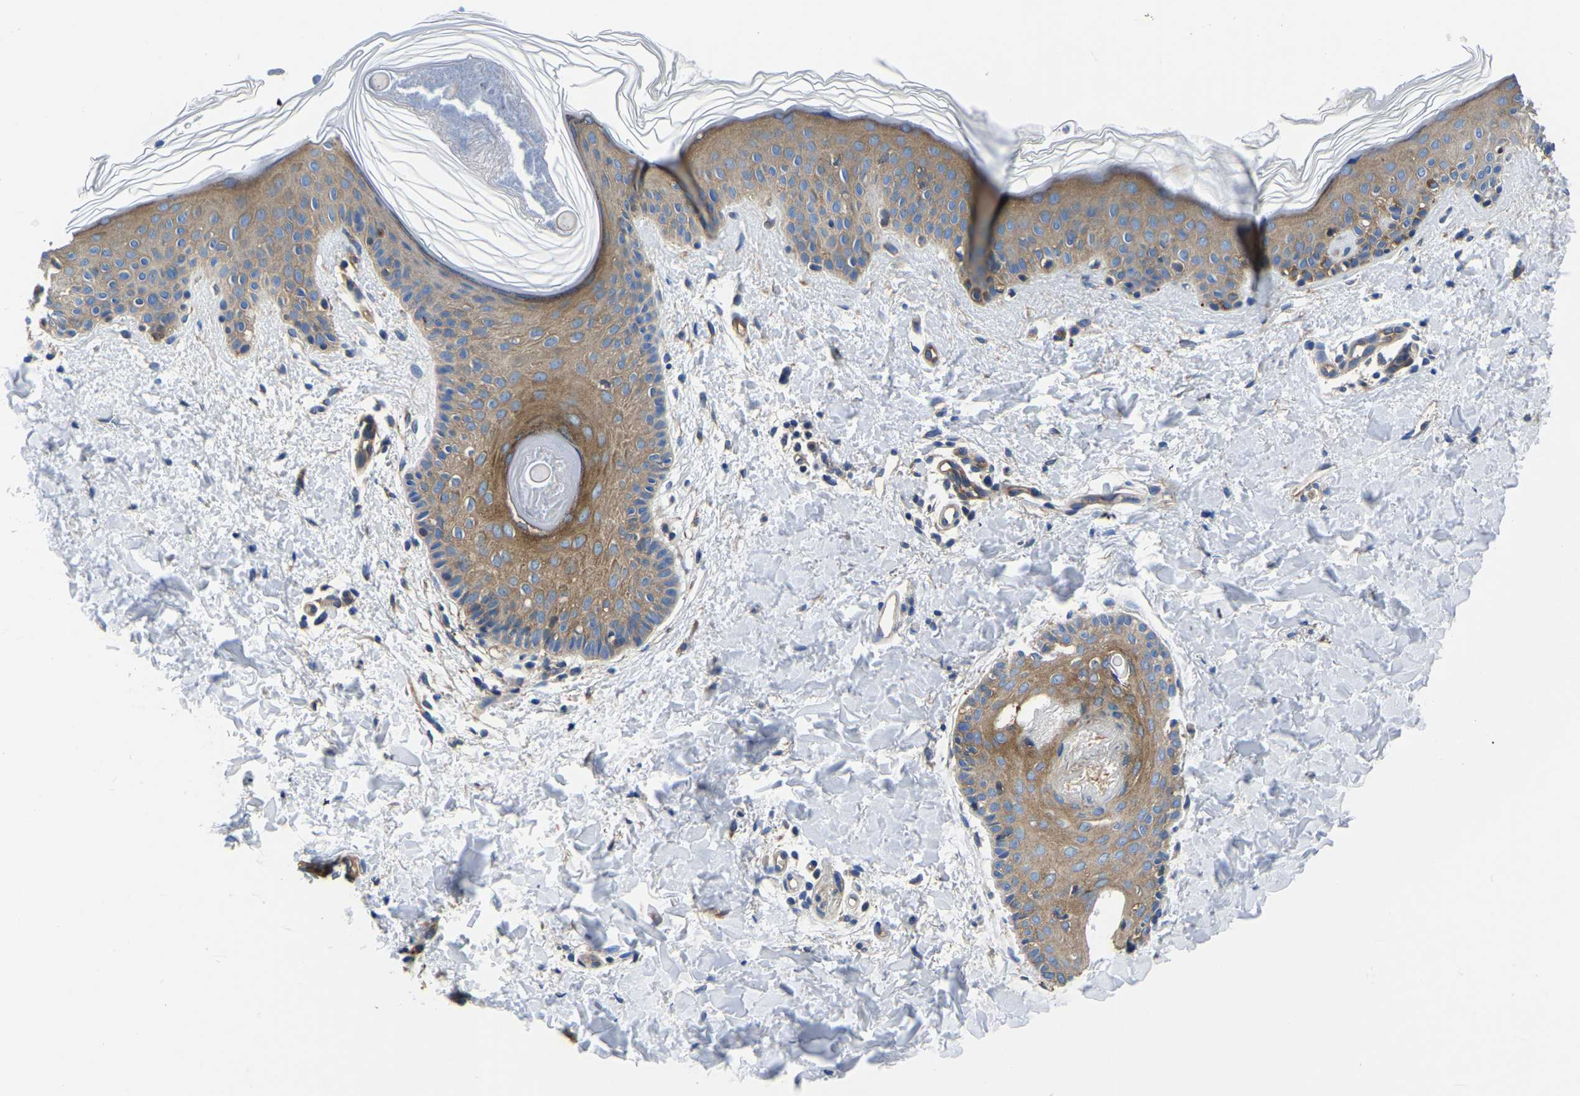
{"staining": {"intensity": "weak", "quantity": ">75%", "location": "cytoplasmic/membranous"}, "tissue": "skin", "cell_type": "Fibroblasts", "image_type": "normal", "snomed": [{"axis": "morphology", "description": "Normal tissue, NOS"}, {"axis": "topography", "description": "Skin"}], "caption": "About >75% of fibroblasts in normal human skin show weak cytoplasmic/membranous protein staining as visualized by brown immunohistochemical staining.", "gene": "TFG", "patient": {"sex": "male", "age": 40}}